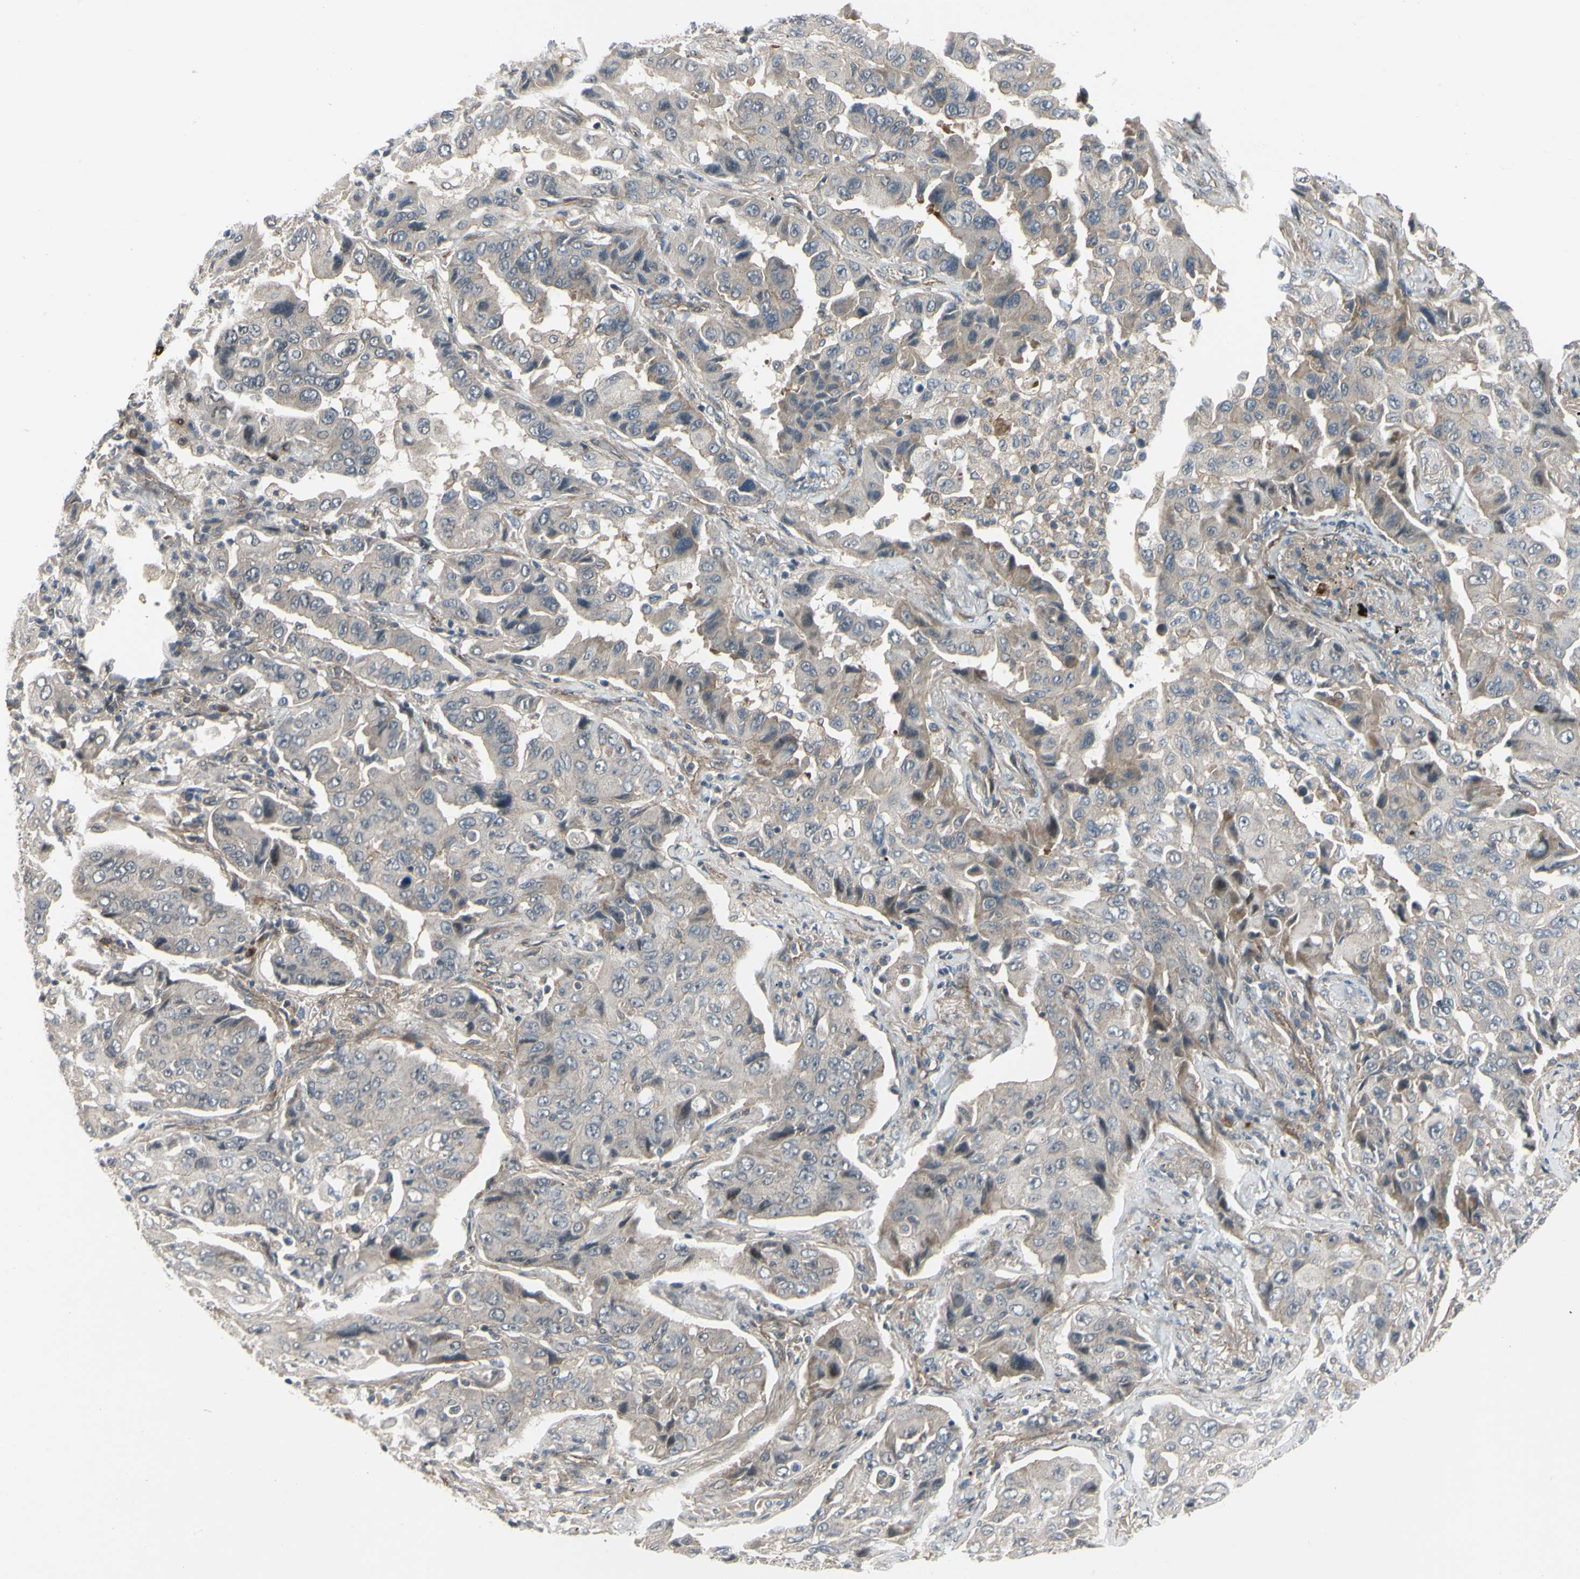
{"staining": {"intensity": "moderate", "quantity": "<25%", "location": "cytoplasmic/membranous"}, "tissue": "lung cancer", "cell_type": "Tumor cells", "image_type": "cancer", "snomed": [{"axis": "morphology", "description": "Adenocarcinoma, NOS"}, {"axis": "topography", "description": "Lung"}], "caption": "Lung cancer was stained to show a protein in brown. There is low levels of moderate cytoplasmic/membranous staining in about <25% of tumor cells. (Brightfield microscopy of DAB IHC at high magnification).", "gene": "COMMD9", "patient": {"sex": "female", "age": 65}}